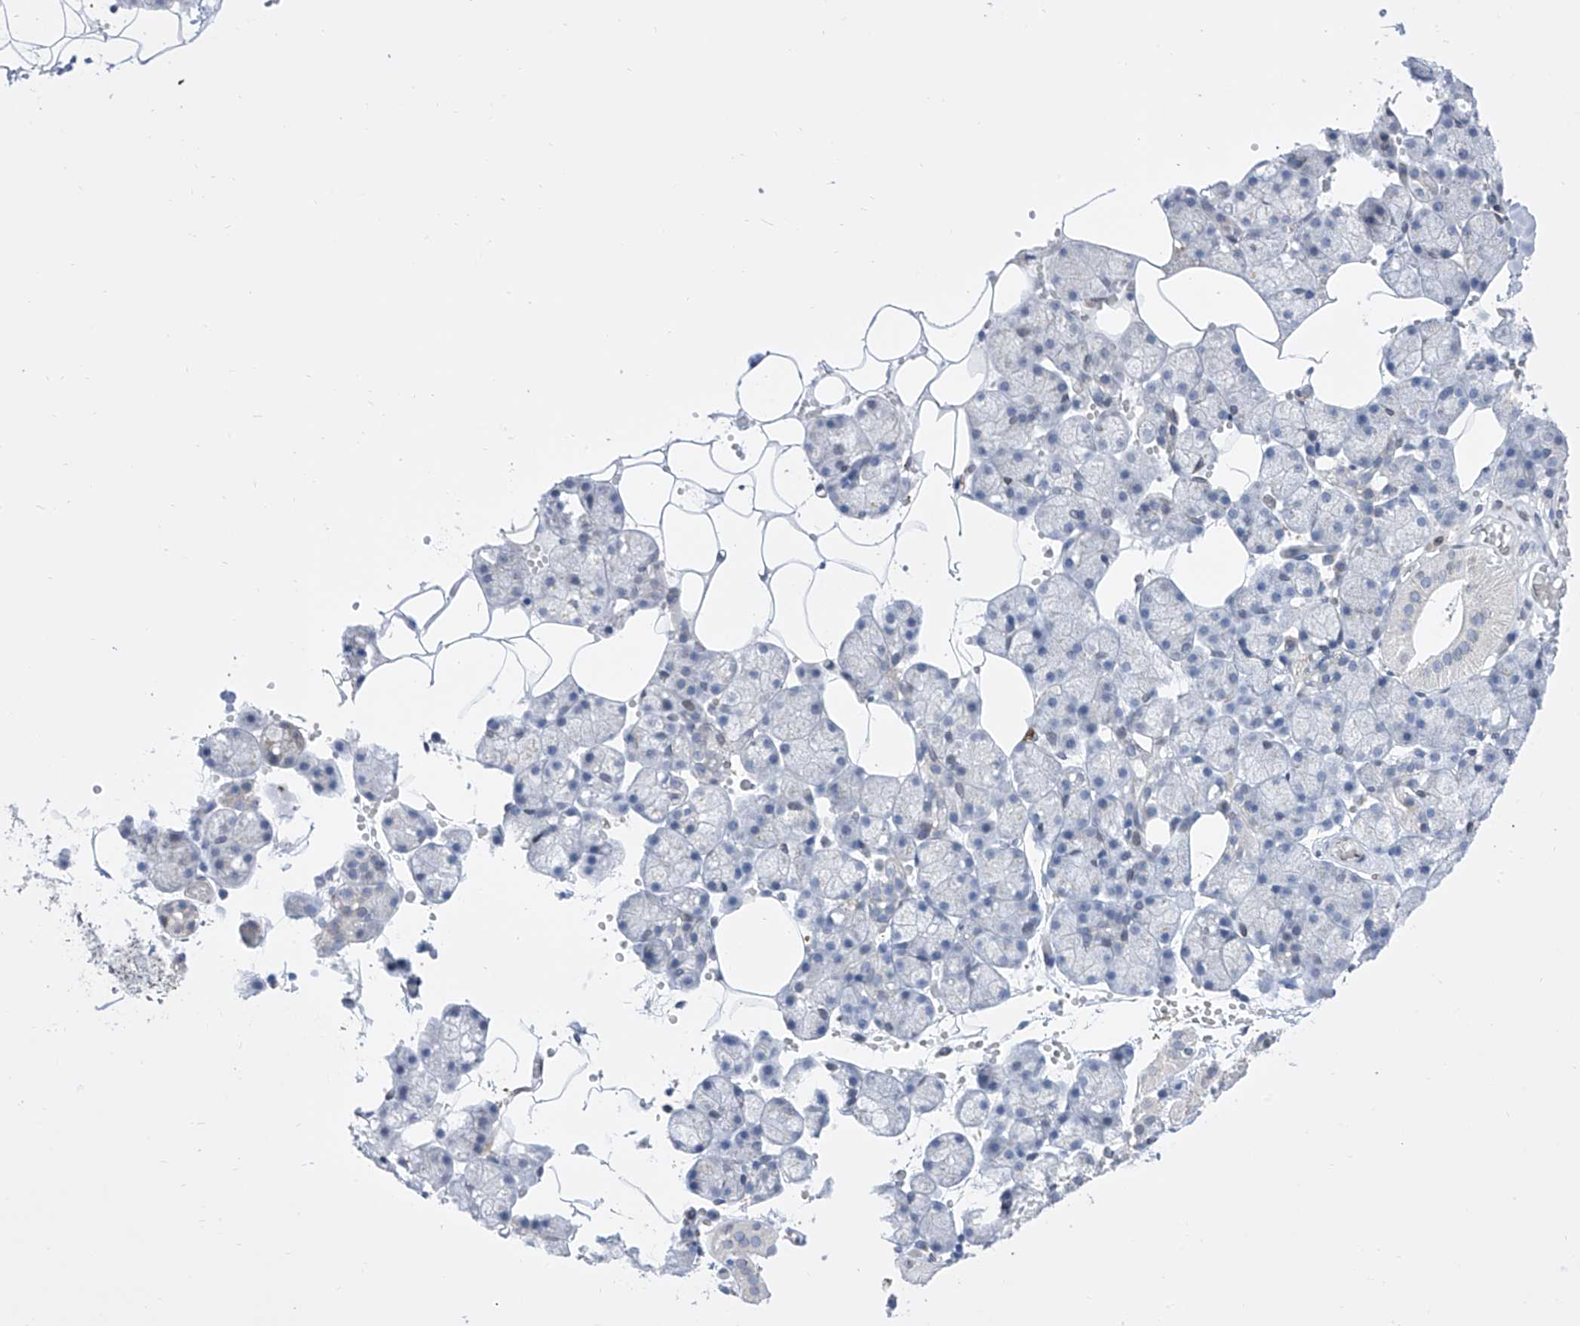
{"staining": {"intensity": "negative", "quantity": "none", "location": "none"}, "tissue": "salivary gland", "cell_type": "Glandular cells", "image_type": "normal", "snomed": [{"axis": "morphology", "description": "Normal tissue, NOS"}, {"axis": "topography", "description": "Salivary gland"}], "caption": "The micrograph shows no staining of glandular cells in unremarkable salivary gland.", "gene": "LCLAT1", "patient": {"sex": "male", "age": 62}}